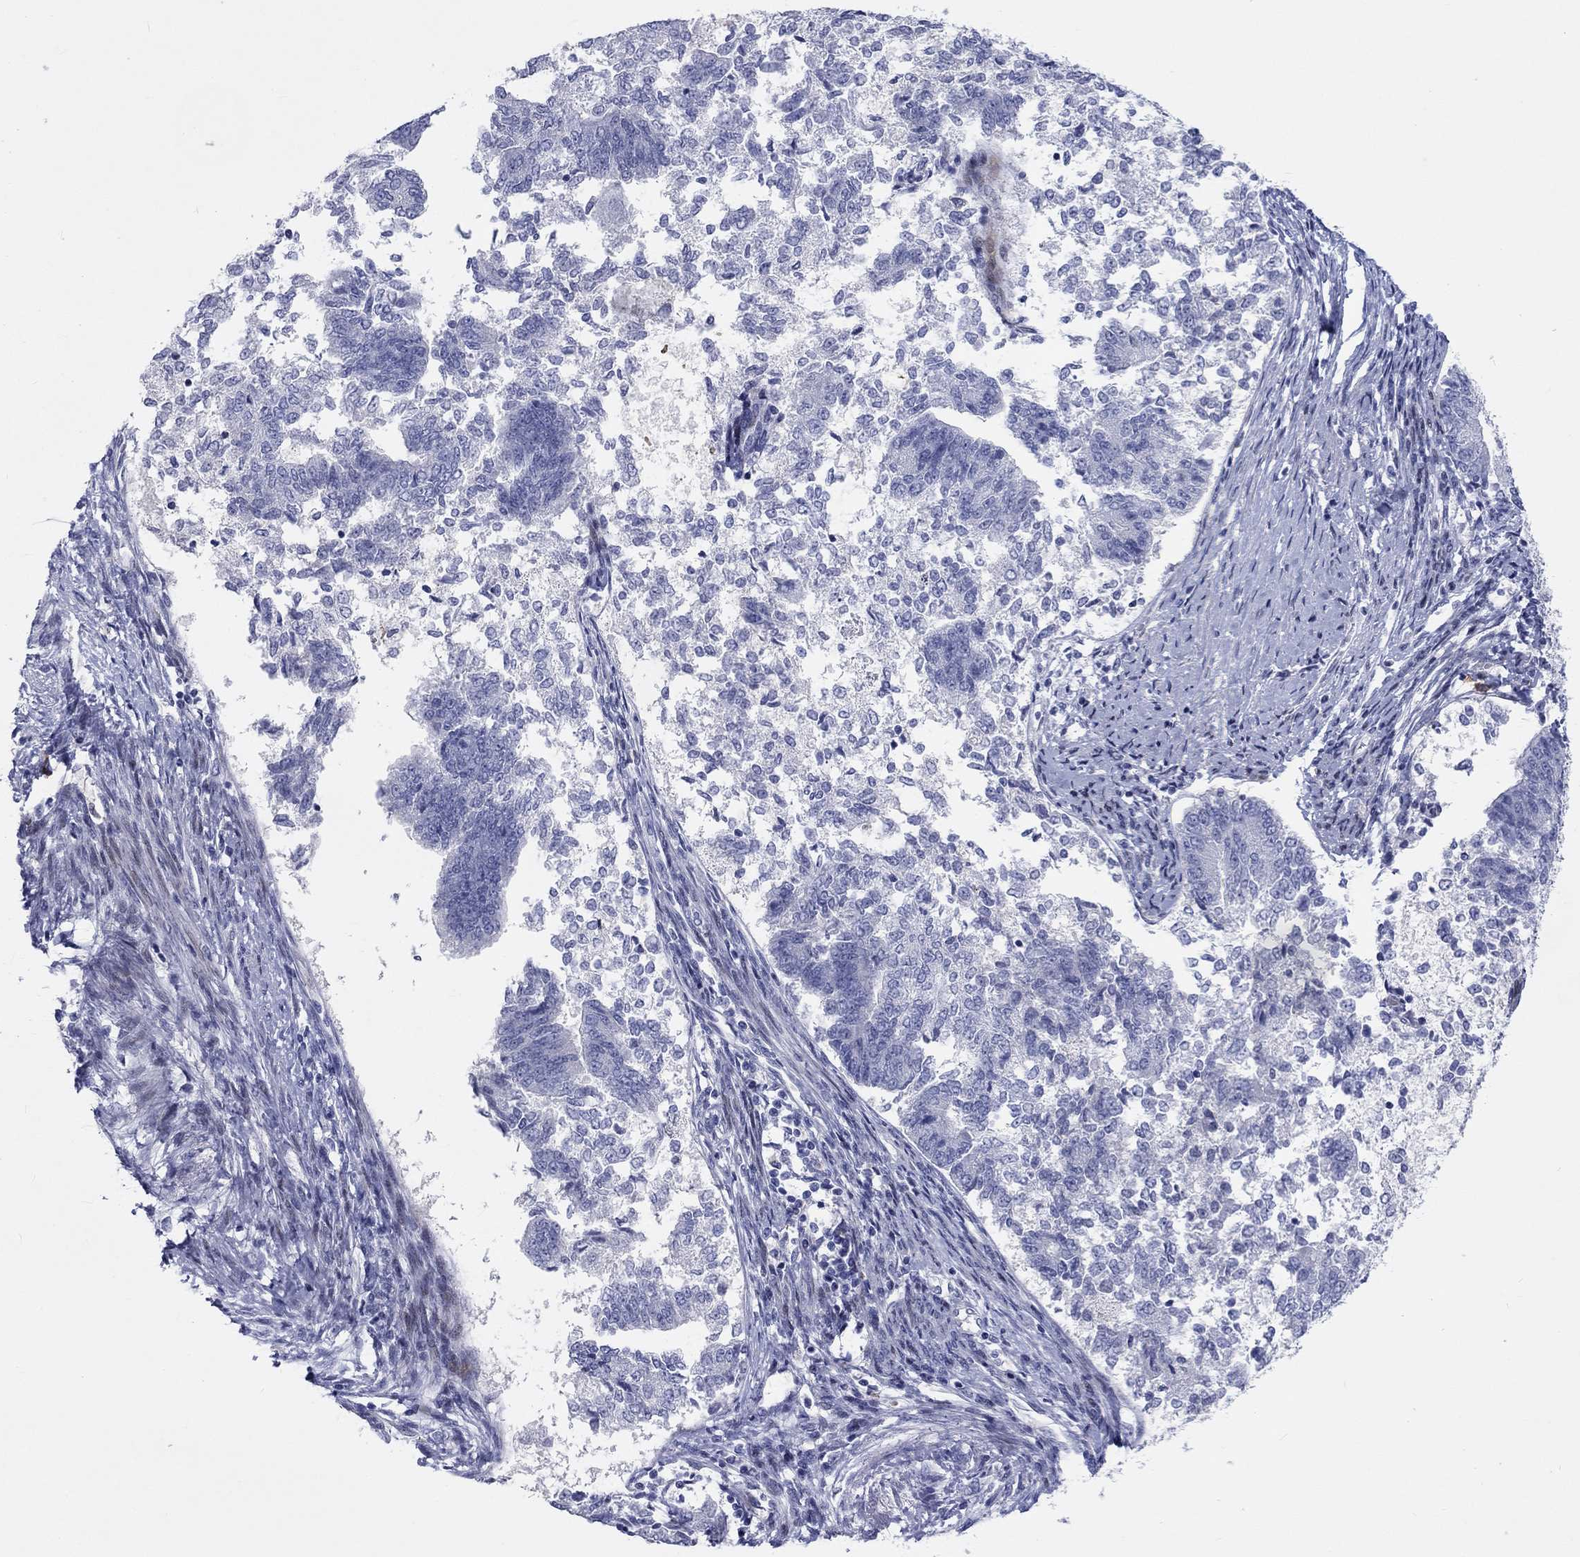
{"staining": {"intensity": "negative", "quantity": "none", "location": "none"}, "tissue": "endometrial cancer", "cell_type": "Tumor cells", "image_type": "cancer", "snomed": [{"axis": "morphology", "description": "Adenocarcinoma, NOS"}, {"axis": "topography", "description": "Endometrium"}], "caption": "Endometrial cancer was stained to show a protein in brown. There is no significant positivity in tumor cells.", "gene": "ARHGAP36", "patient": {"sex": "female", "age": 65}}